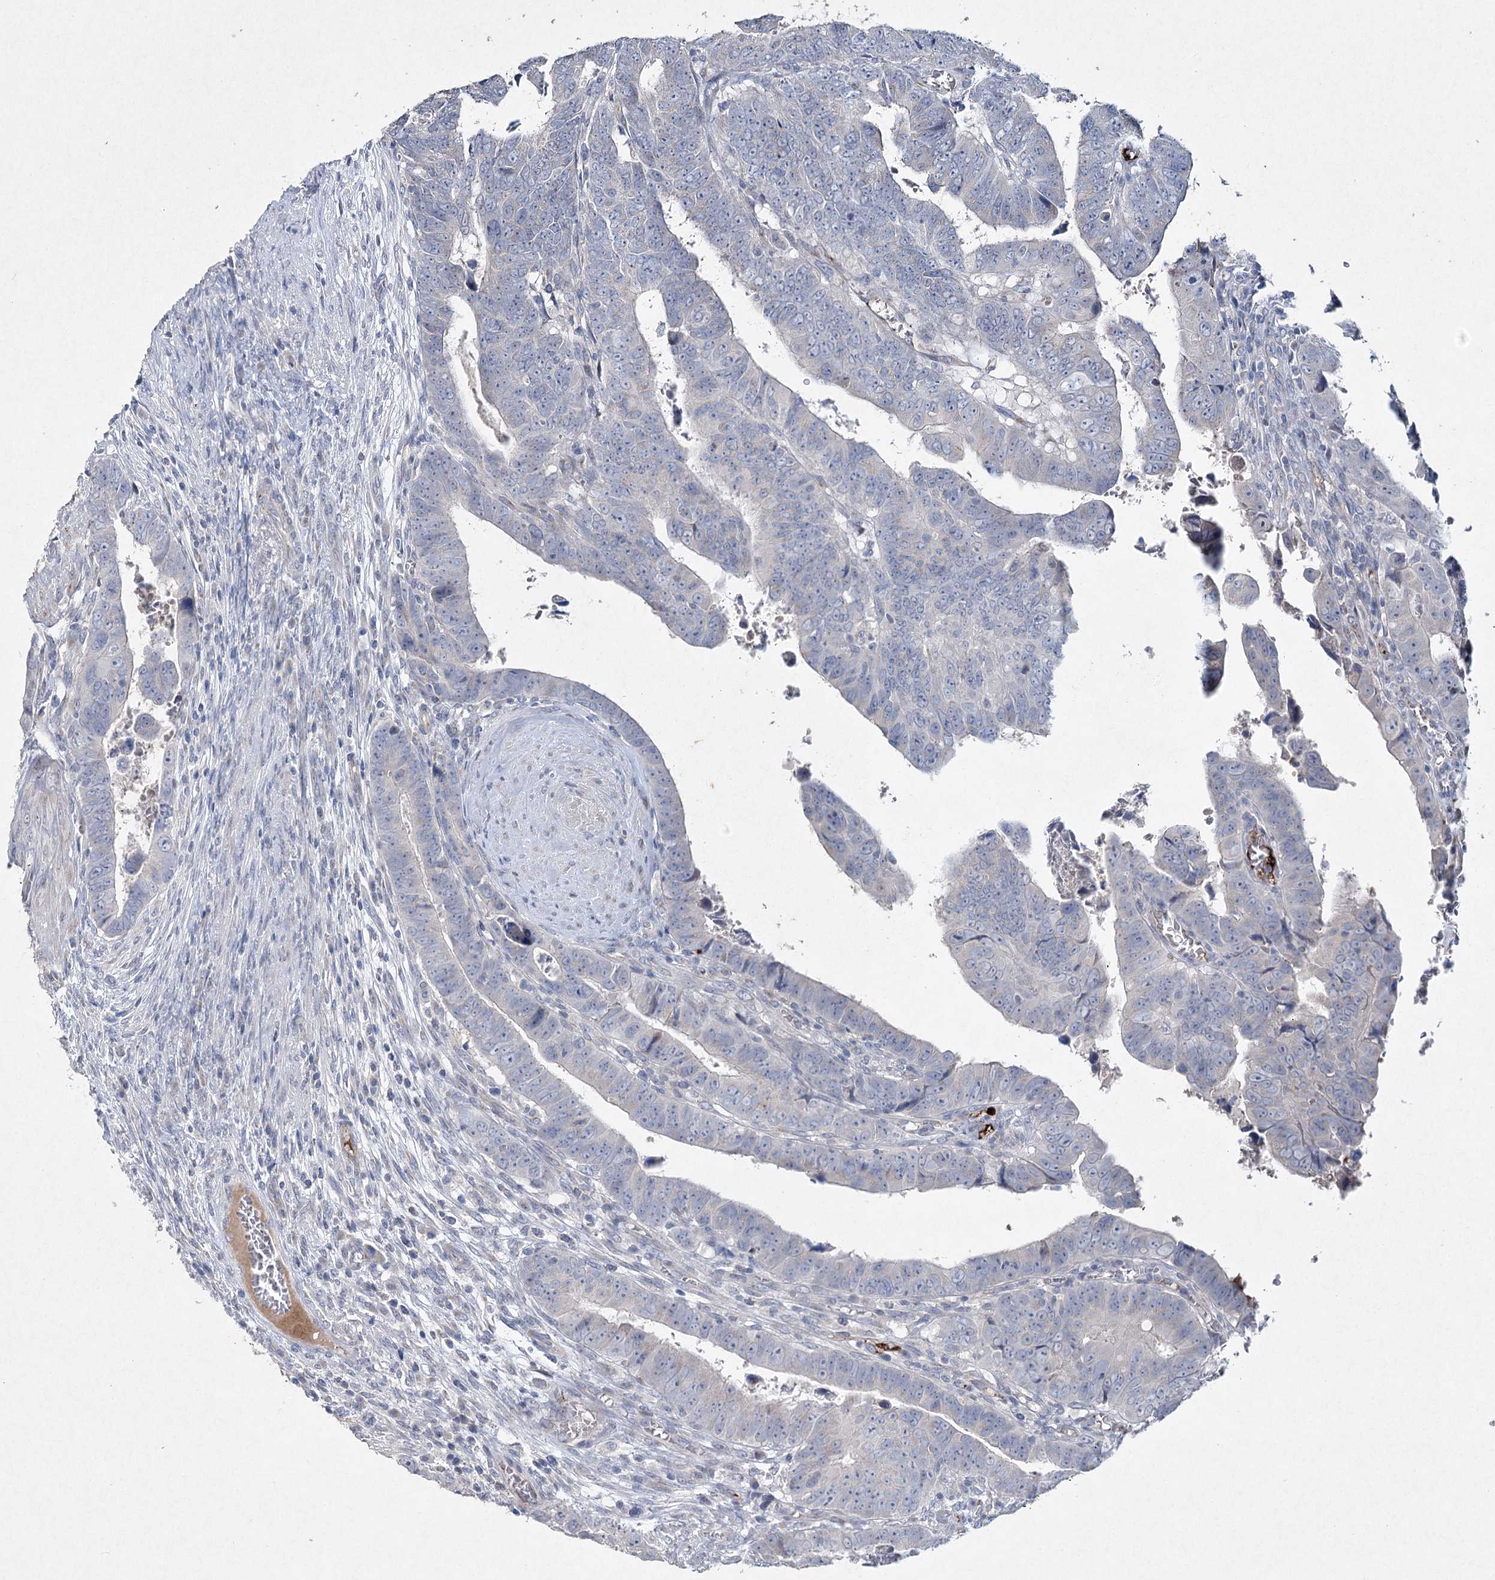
{"staining": {"intensity": "negative", "quantity": "none", "location": "none"}, "tissue": "colorectal cancer", "cell_type": "Tumor cells", "image_type": "cancer", "snomed": [{"axis": "morphology", "description": "Normal tissue, NOS"}, {"axis": "morphology", "description": "Adenocarcinoma, NOS"}, {"axis": "topography", "description": "Rectum"}], "caption": "This is an IHC micrograph of human colorectal adenocarcinoma. There is no staining in tumor cells.", "gene": "RFX6", "patient": {"sex": "female", "age": 65}}